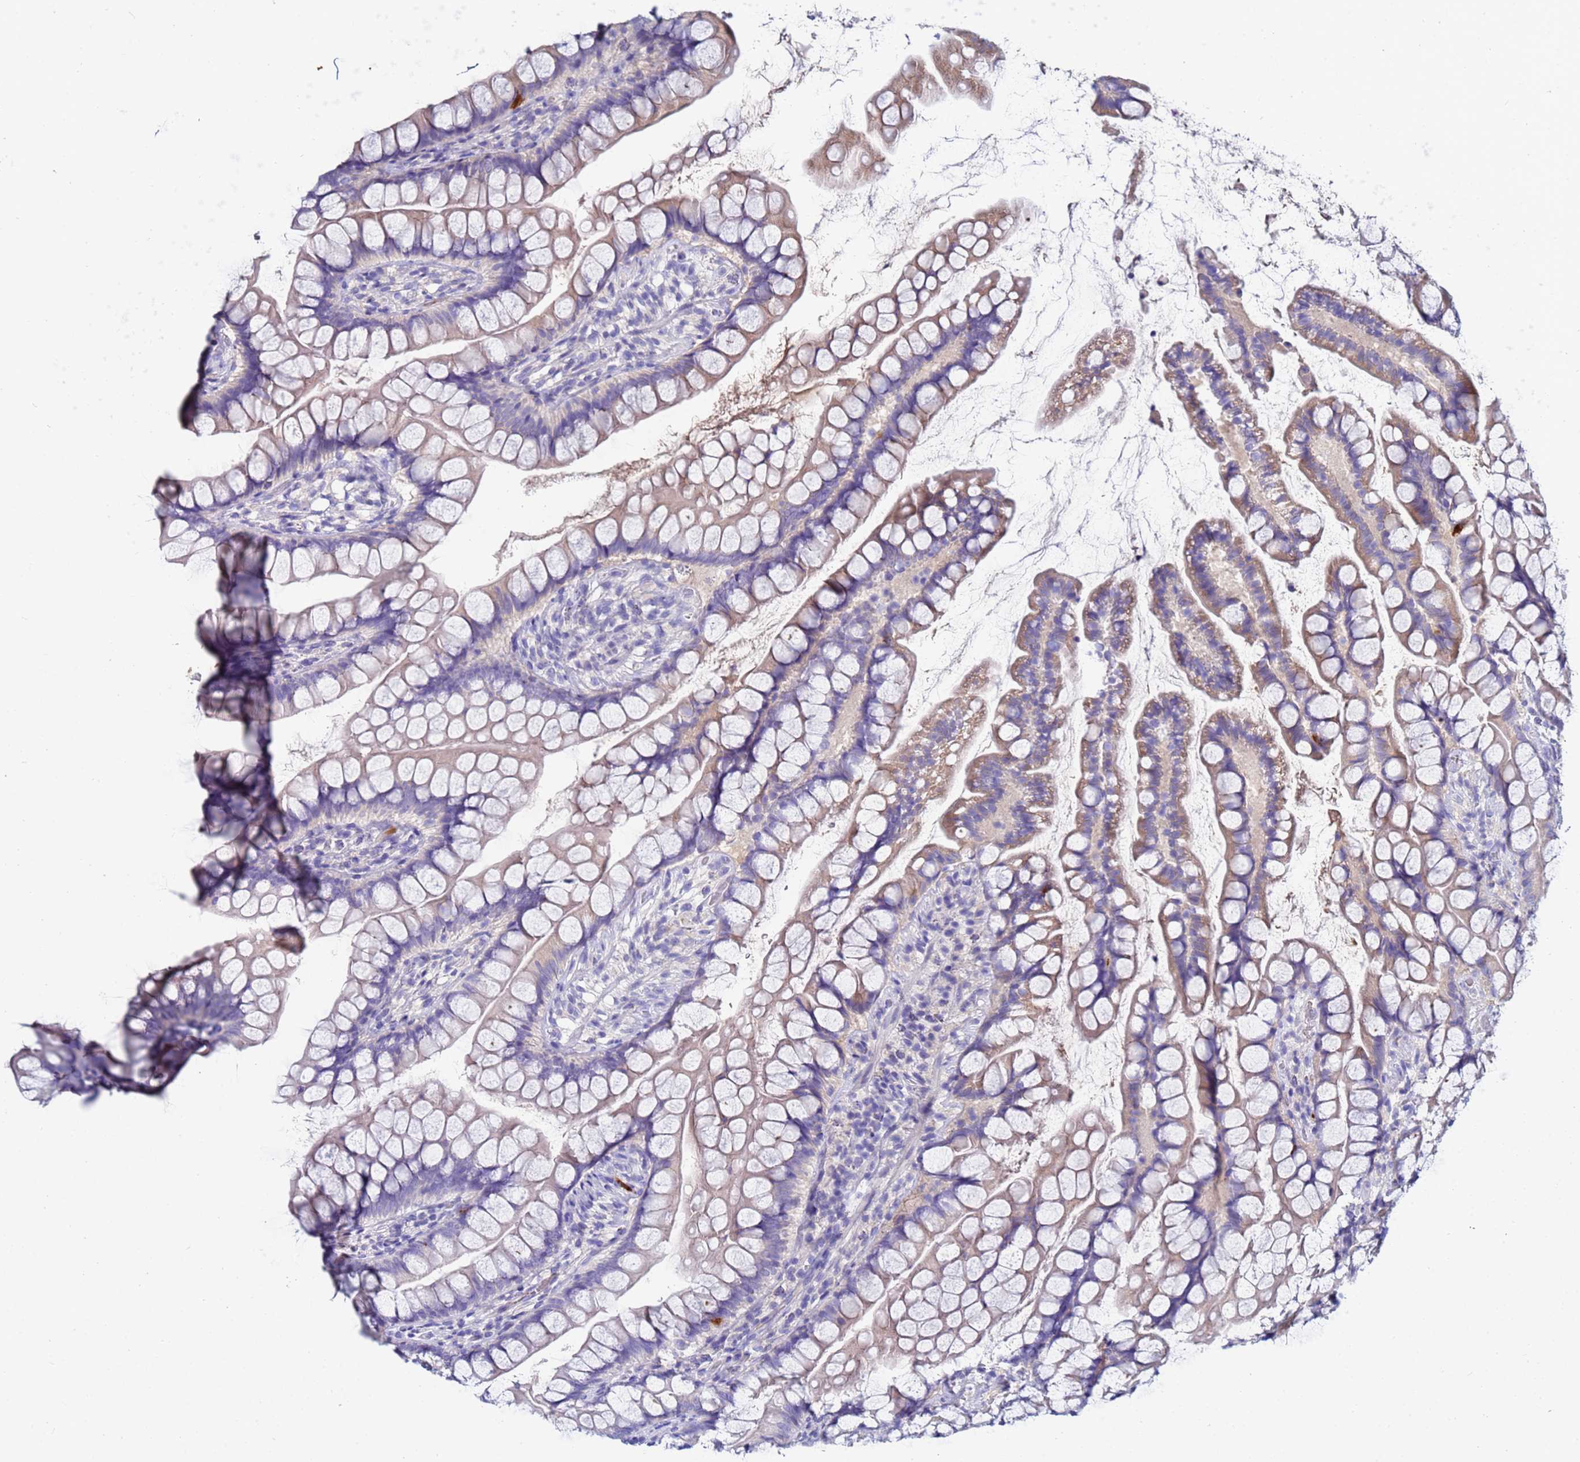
{"staining": {"intensity": "moderate", "quantity": "<25%", "location": "cytoplasmic/membranous"}, "tissue": "small intestine", "cell_type": "Glandular cells", "image_type": "normal", "snomed": [{"axis": "morphology", "description": "Normal tissue, NOS"}, {"axis": "topography", "description": "Small intestine"}], "caption": "This histopathology image demonstrates normal small intestine stained with IHC to label a protein in brown. The cytoplasmic/membranous of glandular cells show moderate positivity for the protein. Nuclei are counter-stained blue.", "gene": "TUBAL3", "patient": {"sex": "male", "age": 70}}